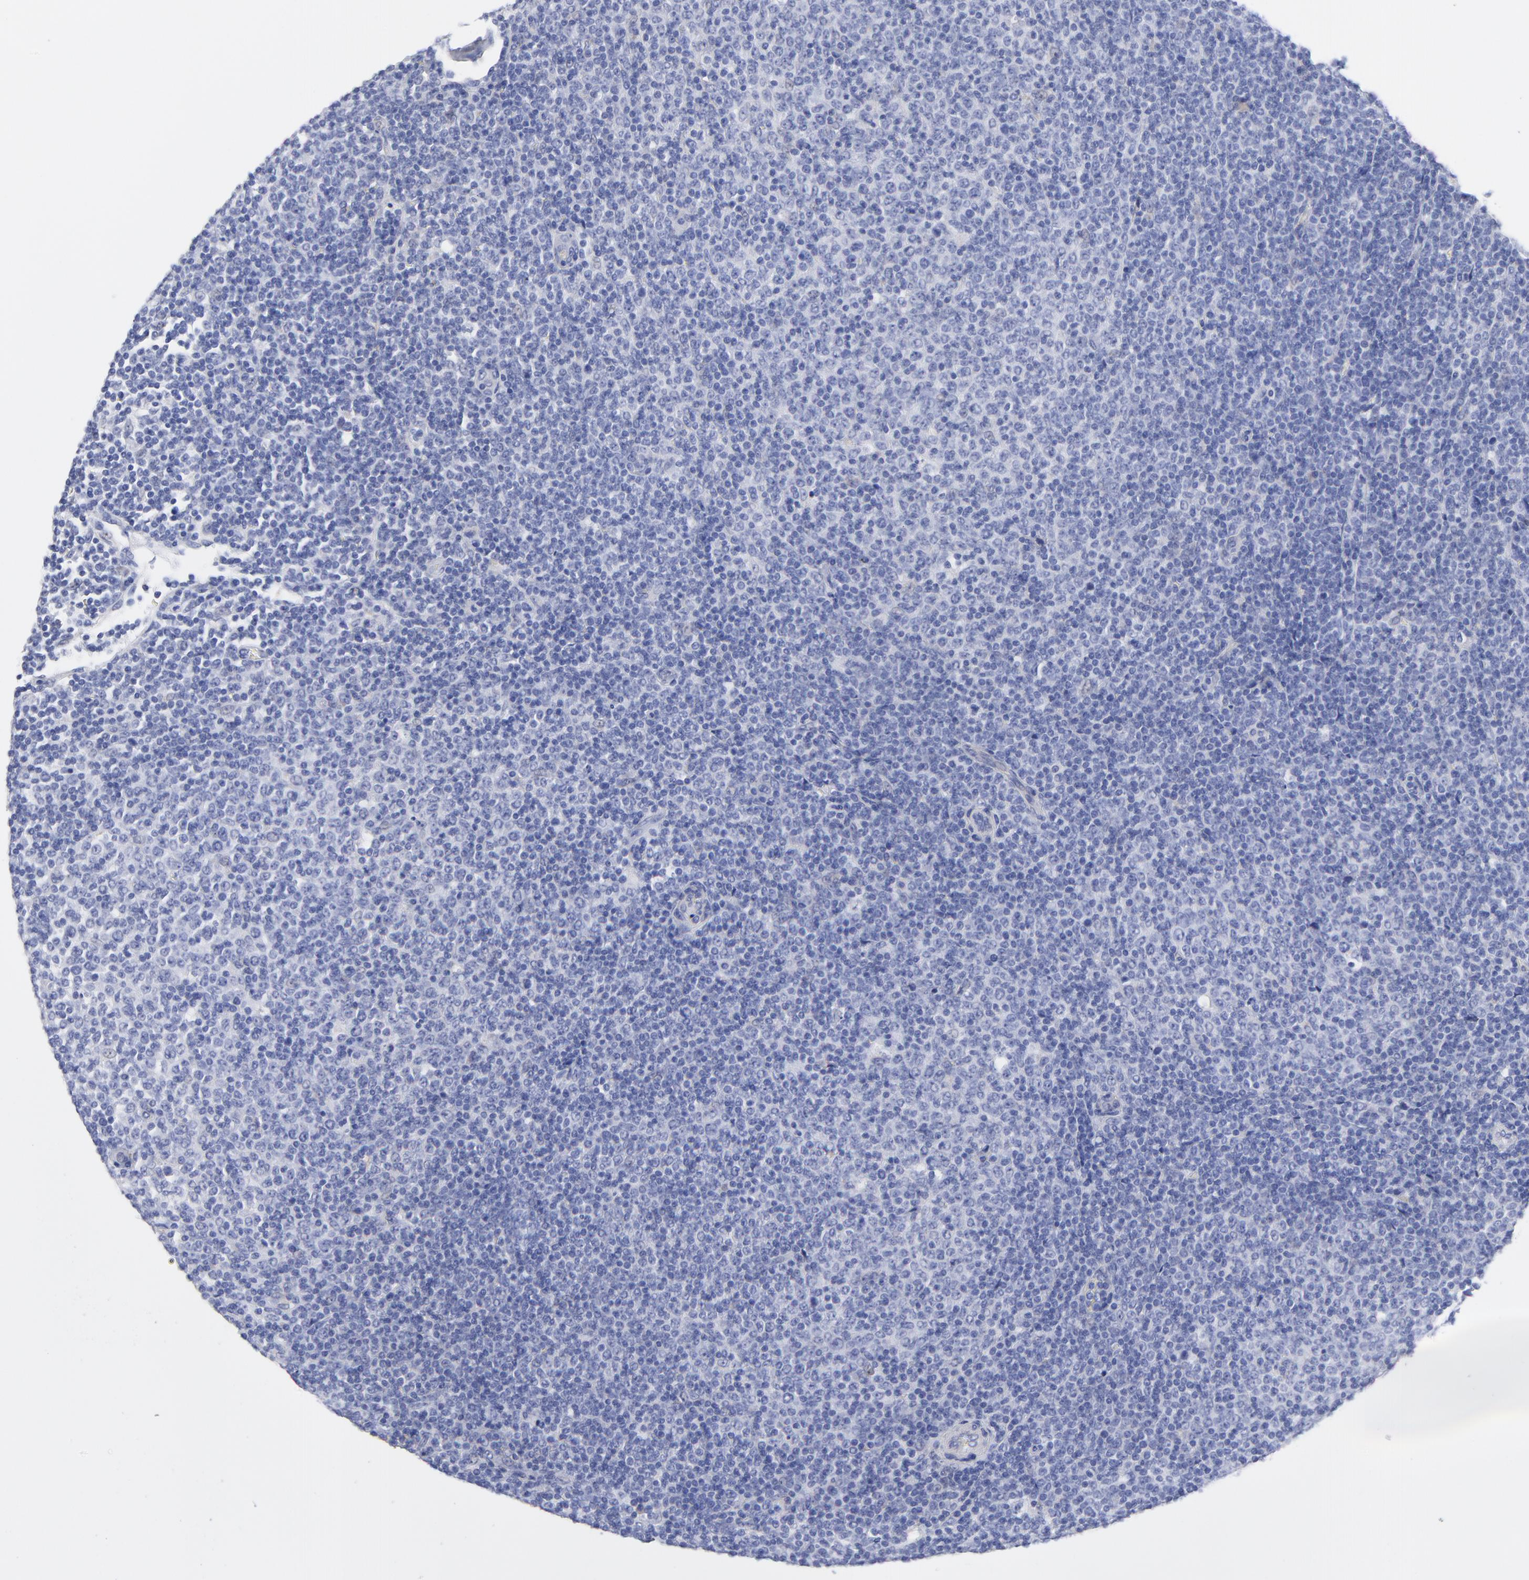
{"staining": {"intensity": "negative", "quantity": "none", "location": "none"}, "tissue": "lymphoma", "cell_type": "Tumor cells", "image_type": "cancer", "snomed": [{"axis": "morphology", "description": "Malignant lymphoma, non-Hodgkin's type, Low grade"}, {"axis": "topography", "description": "Lymph node"}], "caption": "Malignant lymphoma, non-Hodgkin's type (low-grade) was stained to show a protein in brown. There is no significant positivity in tumor cells. (Stains: DAB (3,3'-diaminobenzidine) immunohistochemistry (IHC) with hematoxylin counter stain, Microscopy: brightfield microscopy at high magnification).", "gene": "DUSP9", "patient": {"sex": "male", "age": 70}}